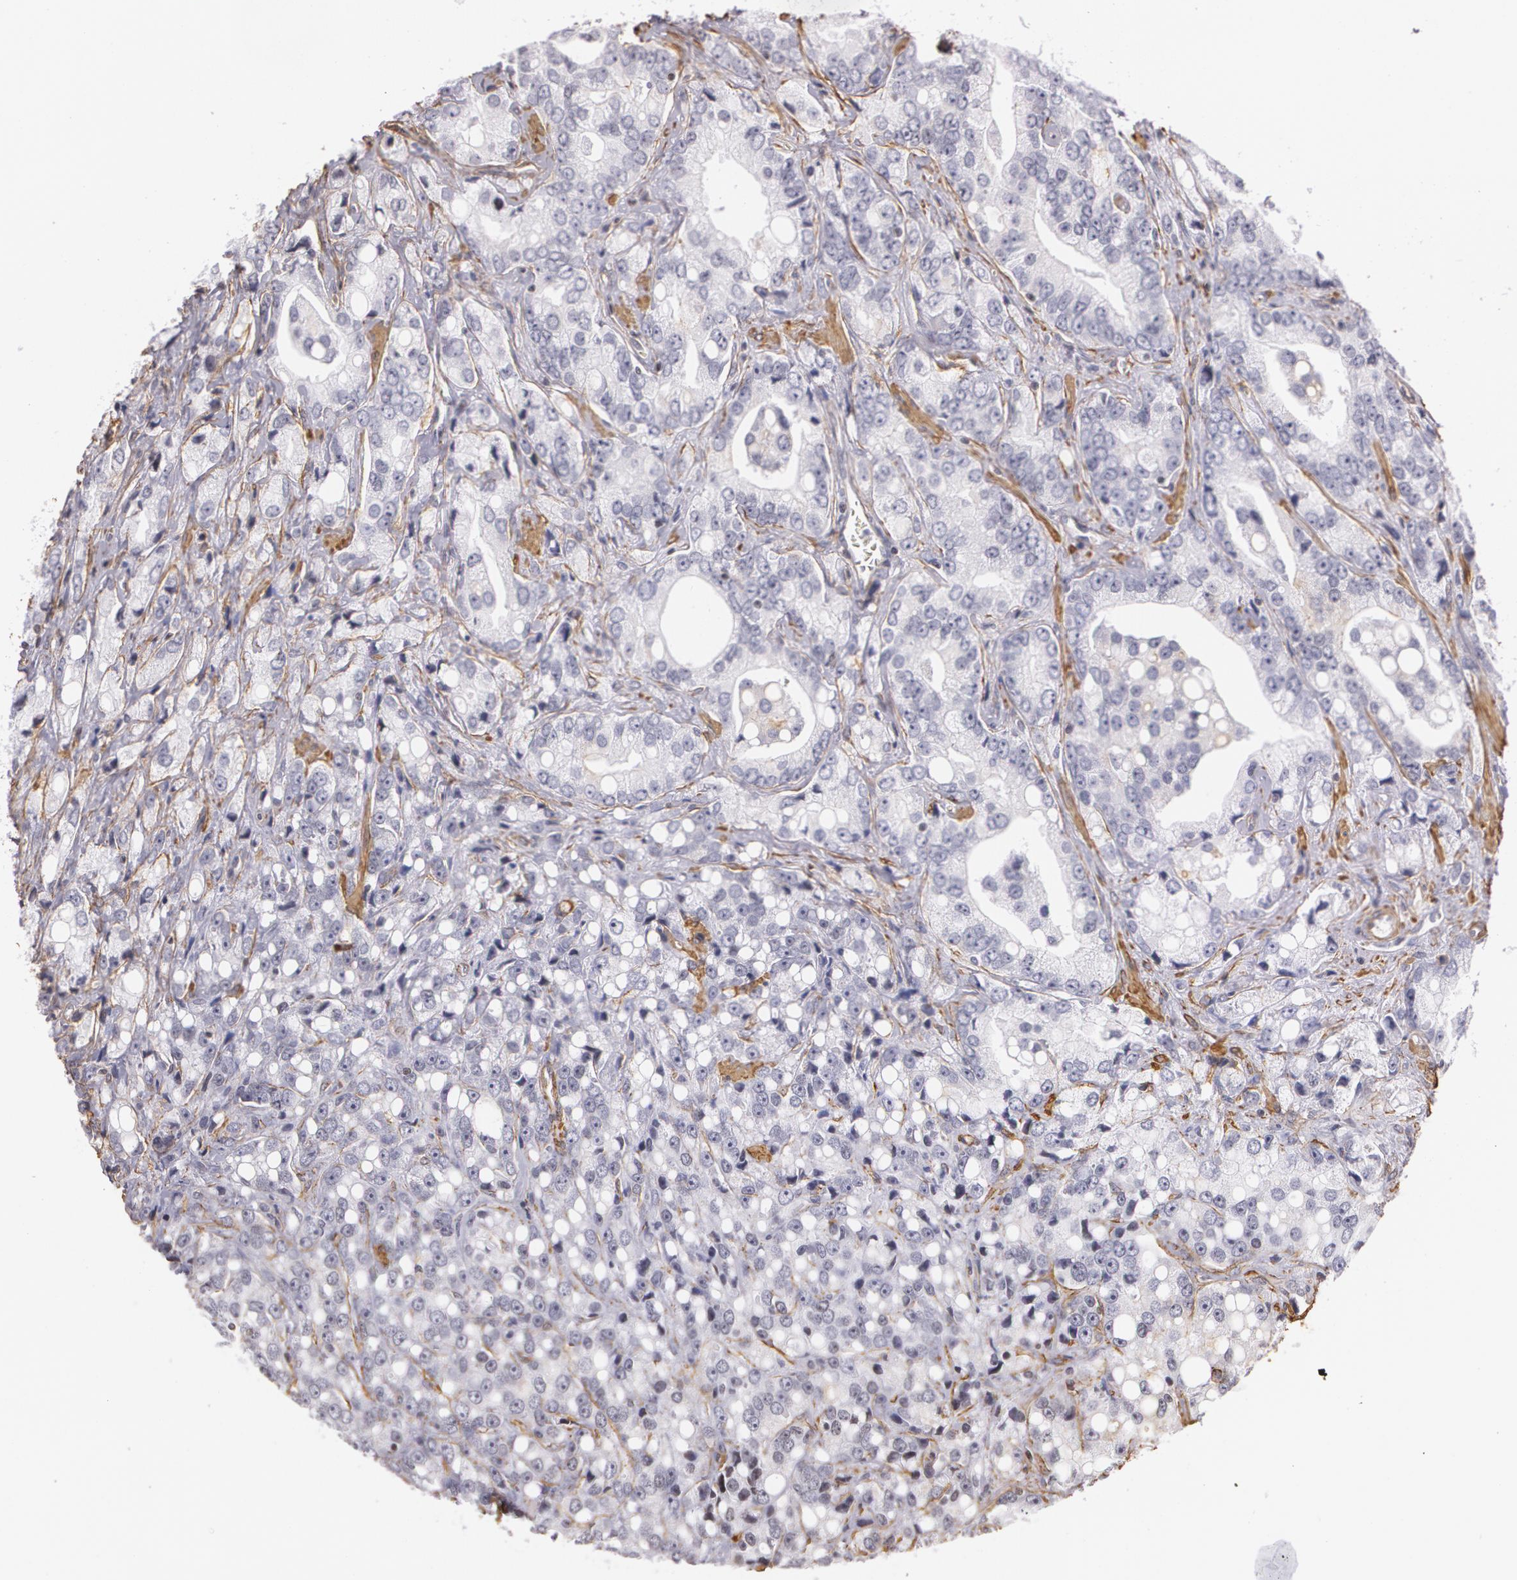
{"staining": {"intensity": "negative", "quantity": "none", "location": "none"}, "tissue": "prostate cancer", "cell_type": "Tumor cells", "image_type": "cancer", "snomed": [{"axis": "morphology", "description": "Adenocarcinoma, High grade"}, {"axis": "topography", "description": "Prostate"}], "caption": "IHC of human prostate cancer reveals no positivity in tumor cells.", "gene": "VAMP1", "patient": {"sex": "male", "age": 67}}